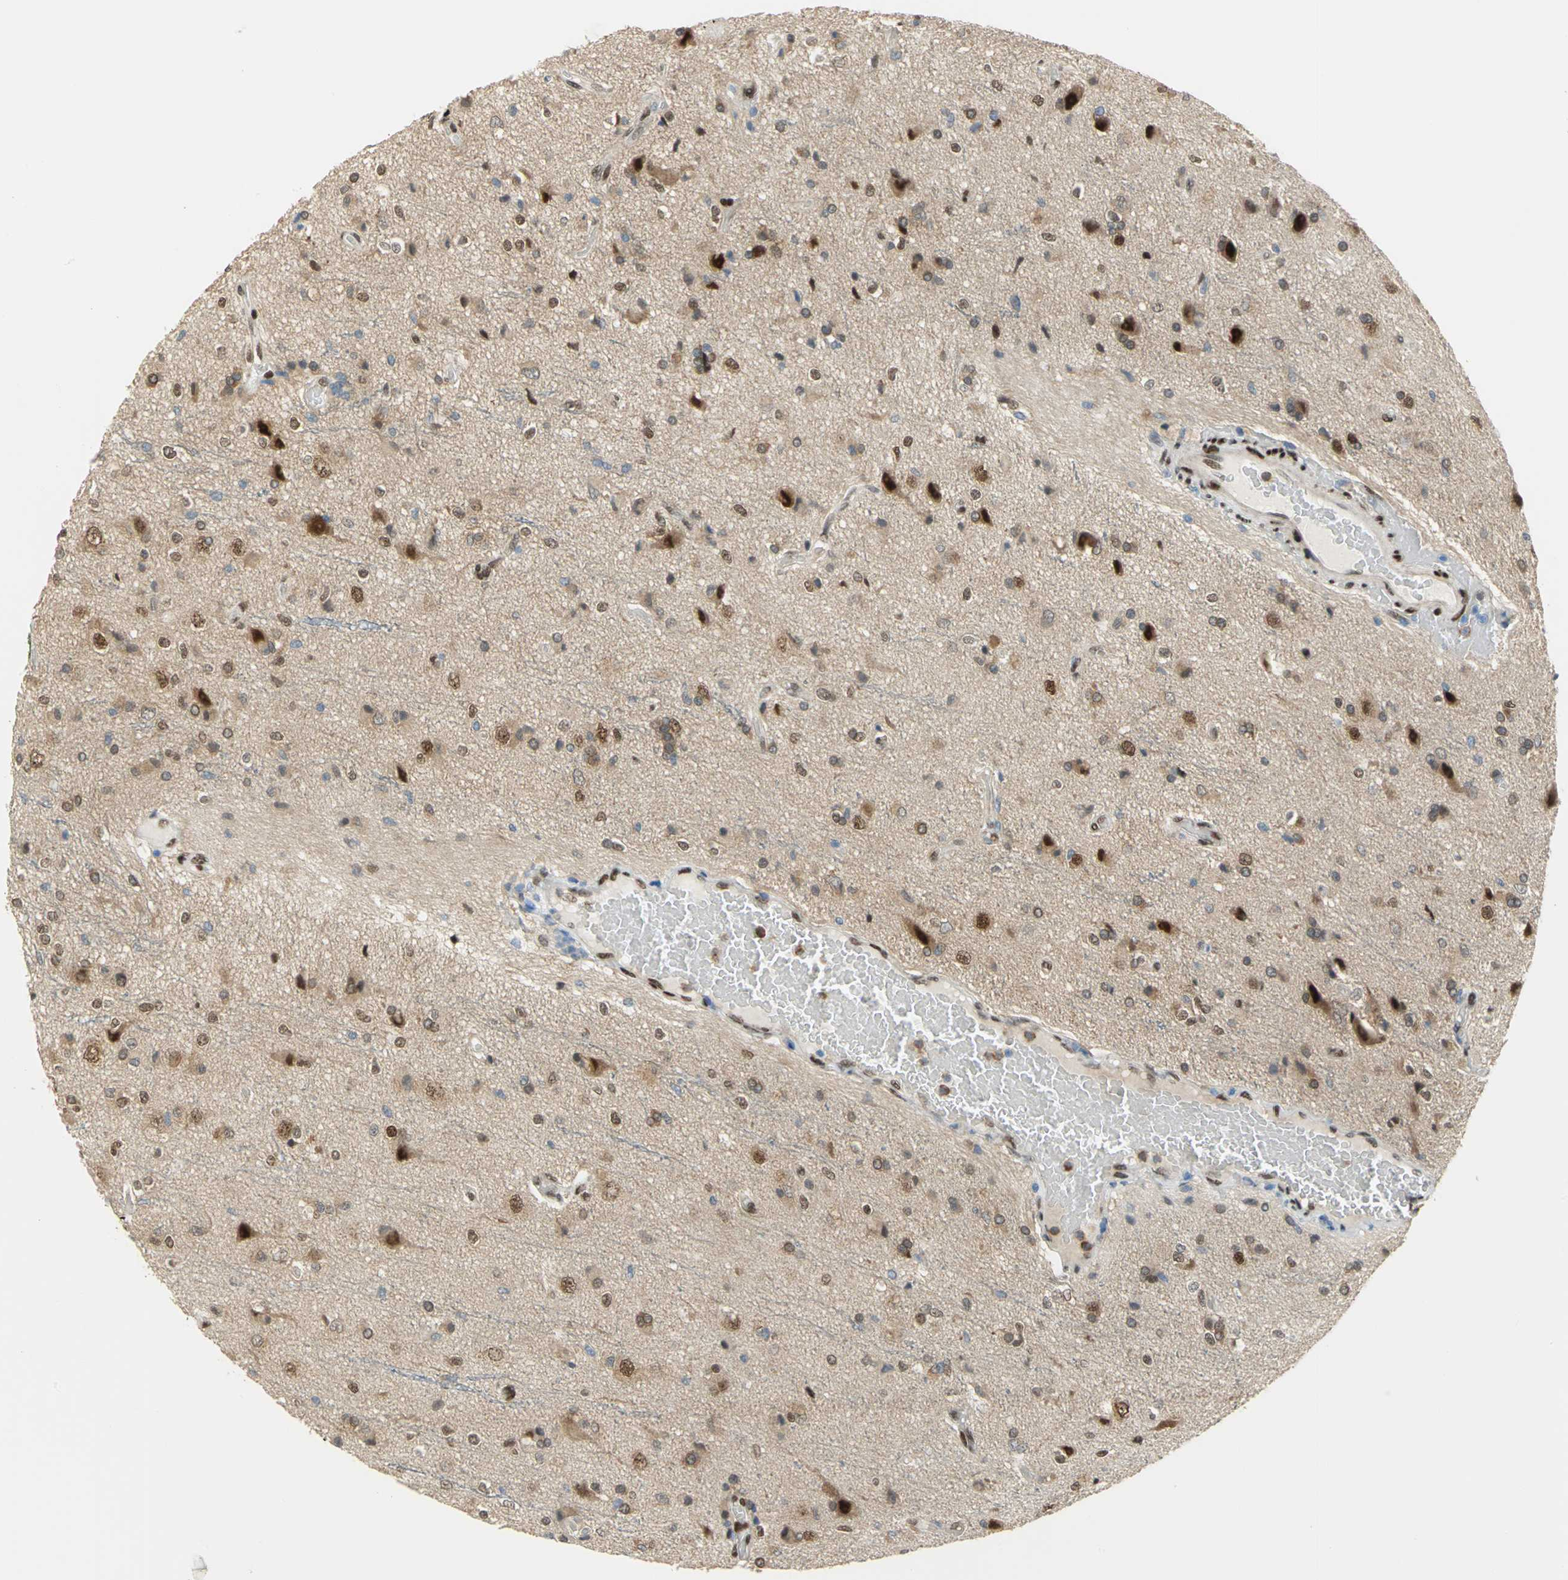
{"staining": {"intensity": "strong", "quantity": "25%-75%", "location": "cytoplasmic/membranous,nuclear"}, "tissue": "glioma", "cell_type": "Tumor cells", "image_type": "cancer", "snomed": [{"axis": "morphology", "description": "Glioma, malignant, High grade"}, {"axis": "topography", "description": "Brain"}], "caption": "Immunohistochemical staining of glioma exhibits high levels of strong cytoplasmic/membranous and nuclear protein expression in approximately 25%-75% of tumor cells. (Brightfield microscopy of DAB IHC at high magnification).", "gene": "RBFOX2", "patient": {"sex": "male", "age": 47}}